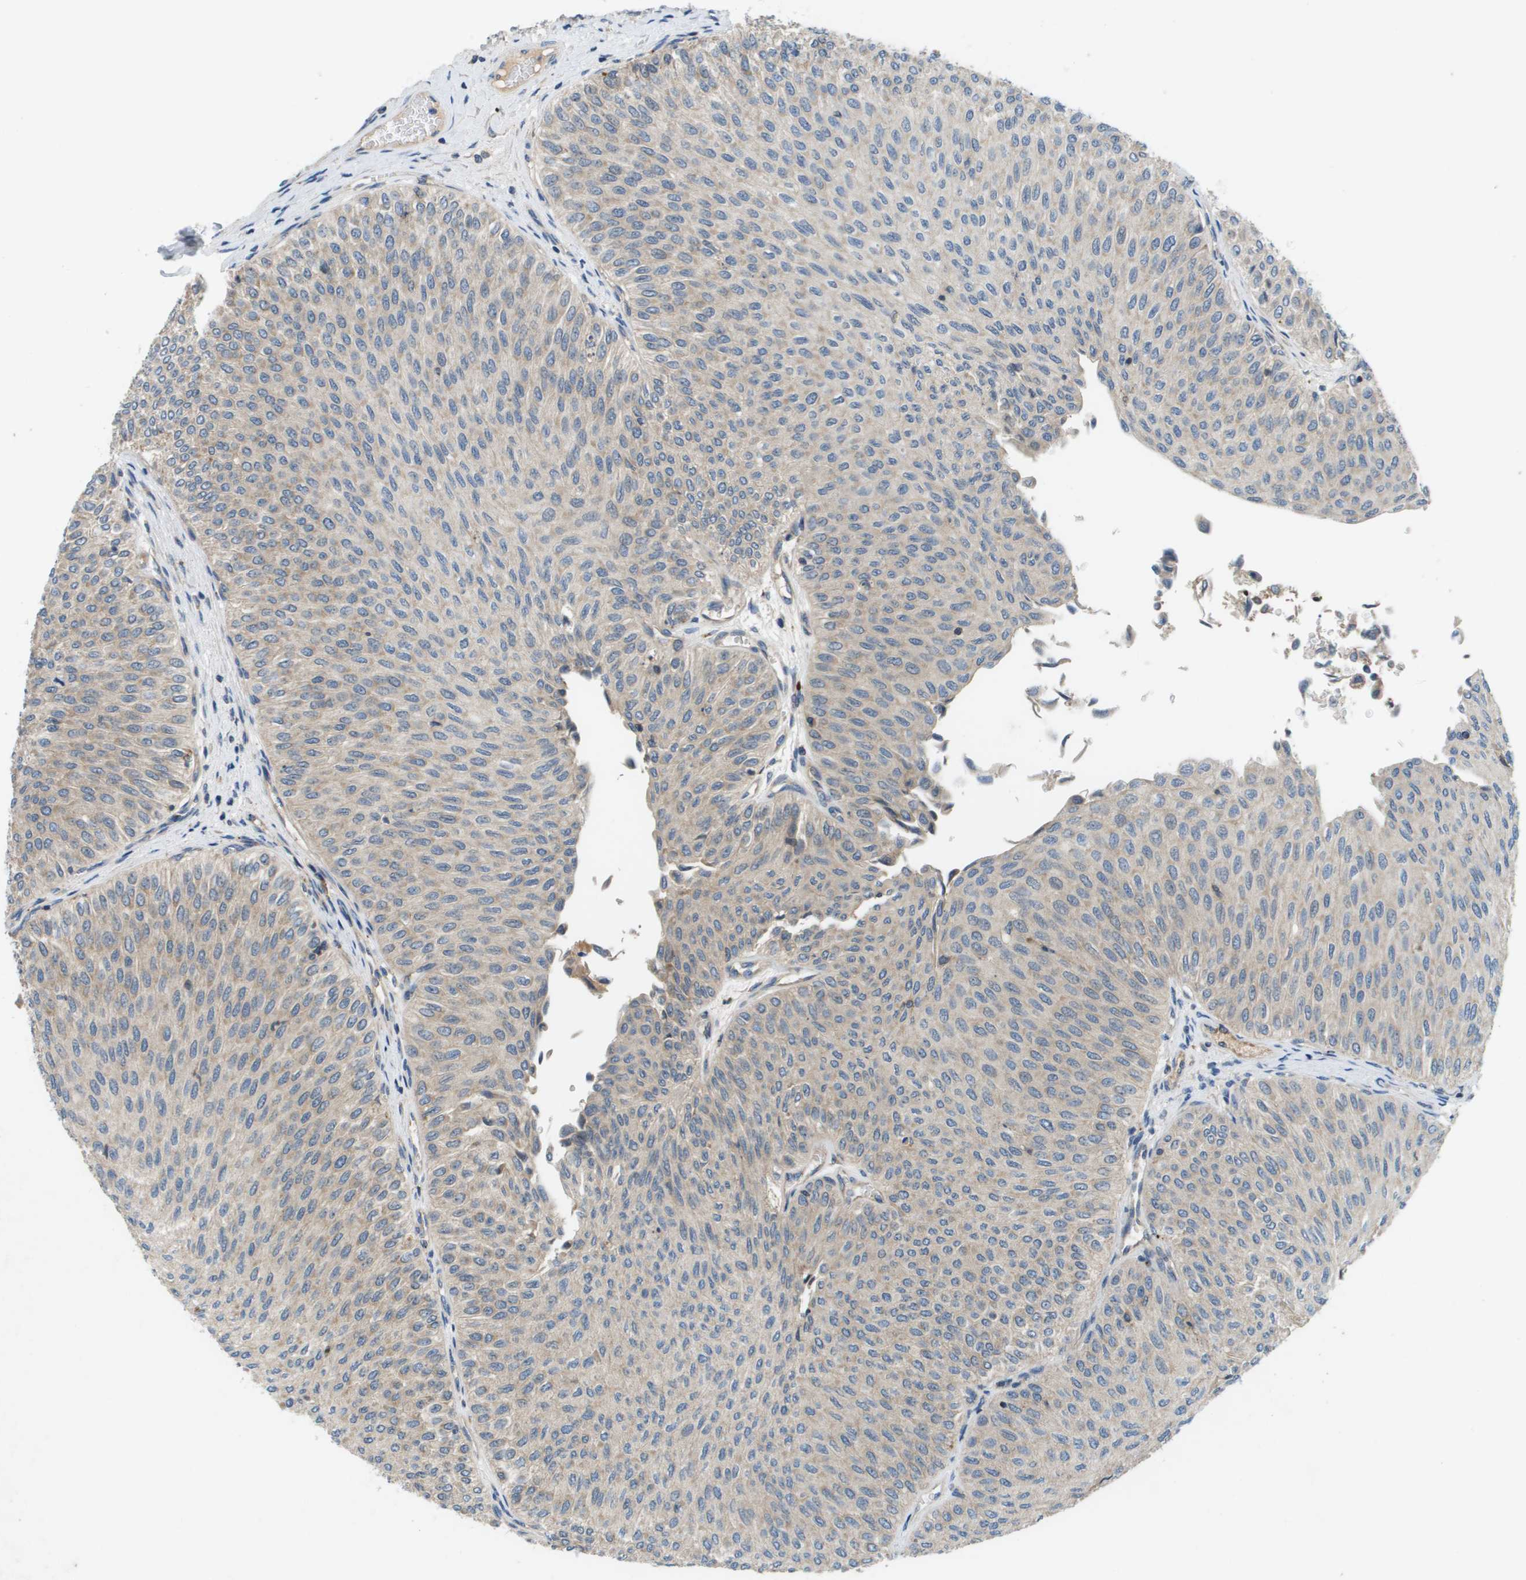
{"staining": {"intensity": "weak", "quantity": "<25%", "location": "cytoplasmic/membranous"}, "tissue": "urothelial cancer", "cell_type": "Tumor cells", "image_type": "cancer", "snomed": [{"axis": "morphology", "description": "Urothelial carcinoma, Low grade"}, {"axis": "topography", "description": "Urinary bladder"}], "caption": "Urothelial carcinoma (low-grade) stained for a protein using immunohistochemistry shows no staining tumor cells.", "gene": "SLC25A20", "patient": {"sex": "male", "age": 78}}